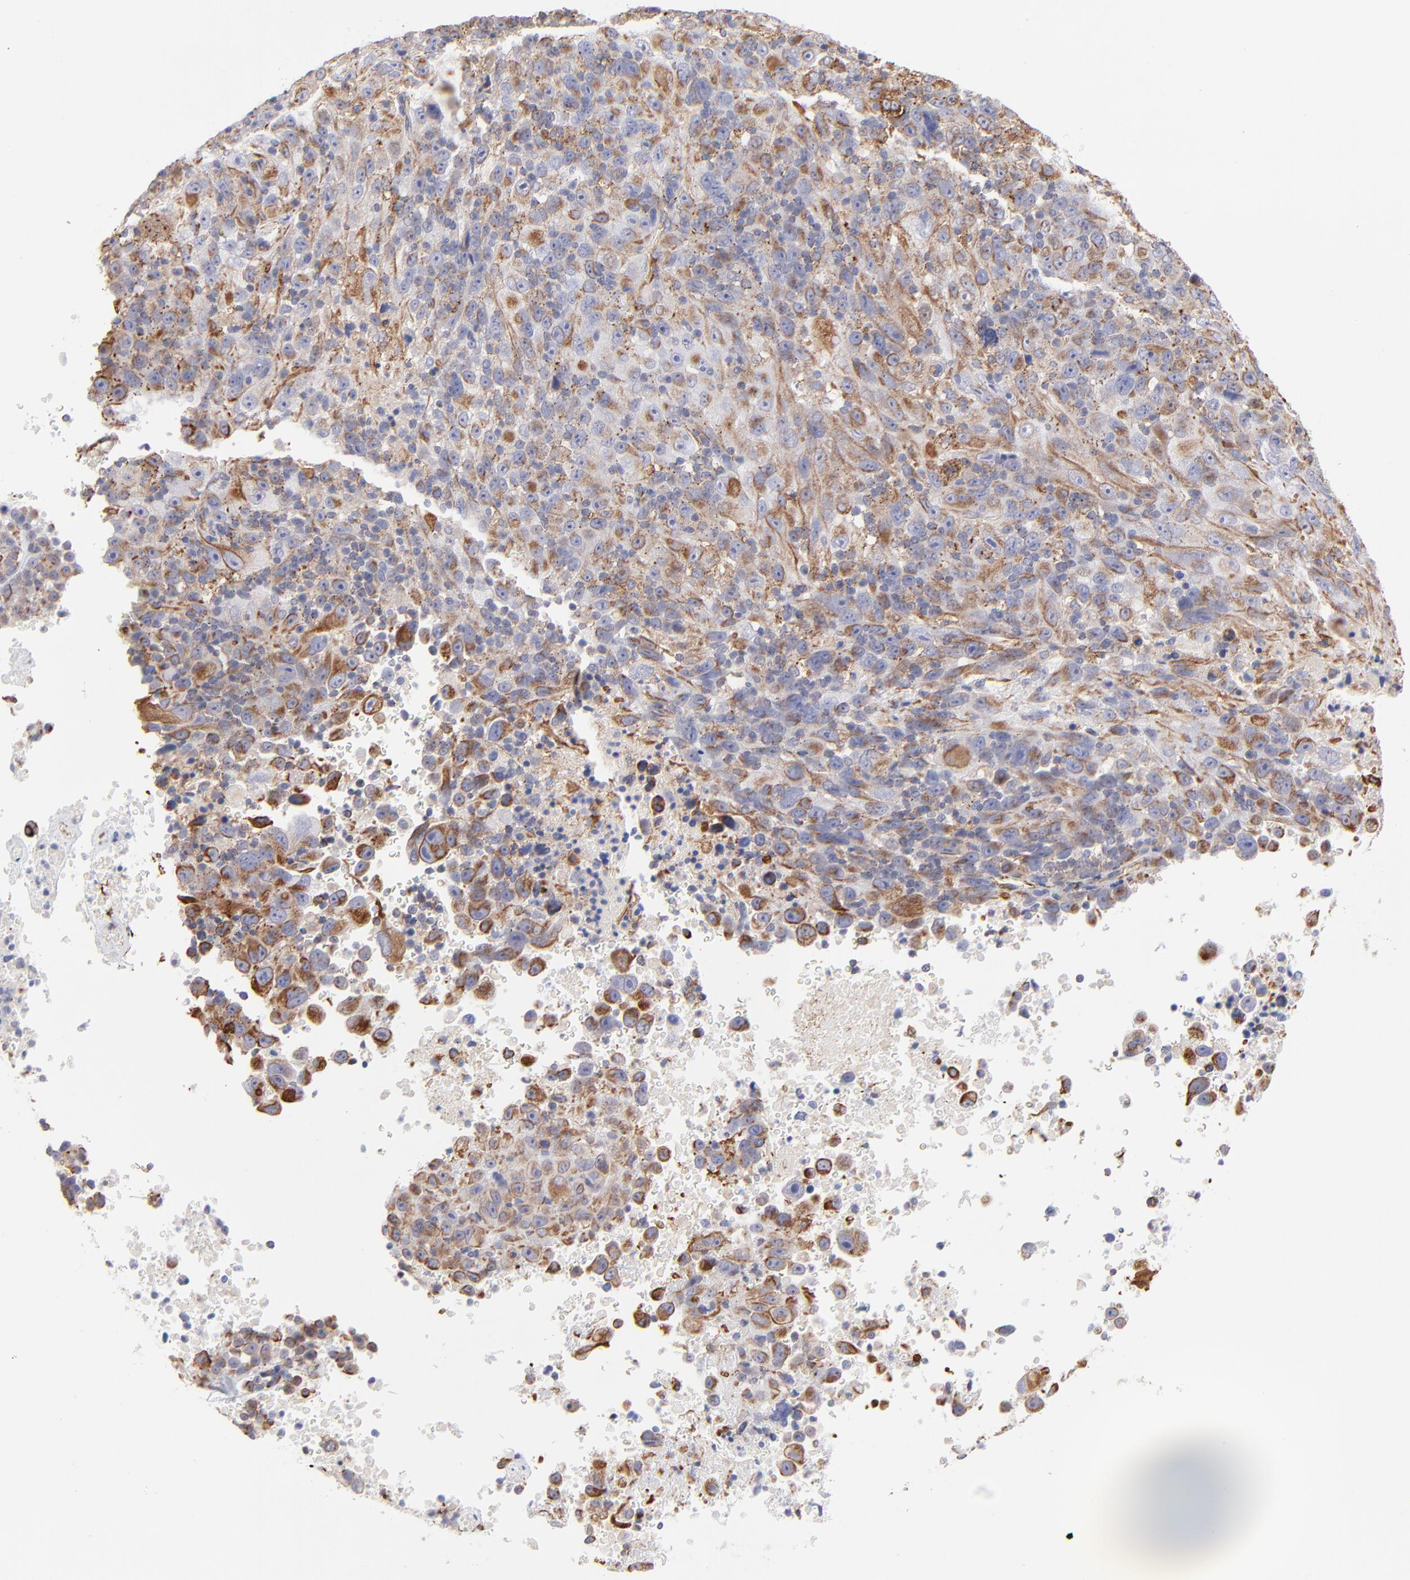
{"staining": {"intensity": "moderate", "quantity": ">75%", "location": "cytoplasmic/membranous"}, "tissue": "melanoma", "cell_type": "Tumor cells", "image_type": "cancer", "snomed": [{"axis": "morphology", "description": "Malignant melanoma, Metastatic site"}, {"axis": "topography", "description": "Cerebral cortex"}], "caption": "The micrograph exhibits immunohistochemical staining of malignant melanoma (metastatic site). There is moderate cytoplasmic/membranous expression is present in approximately >75% of tumor cells.", "gene": "COX8C", "patient": {"sex": "female", "age": 52}}